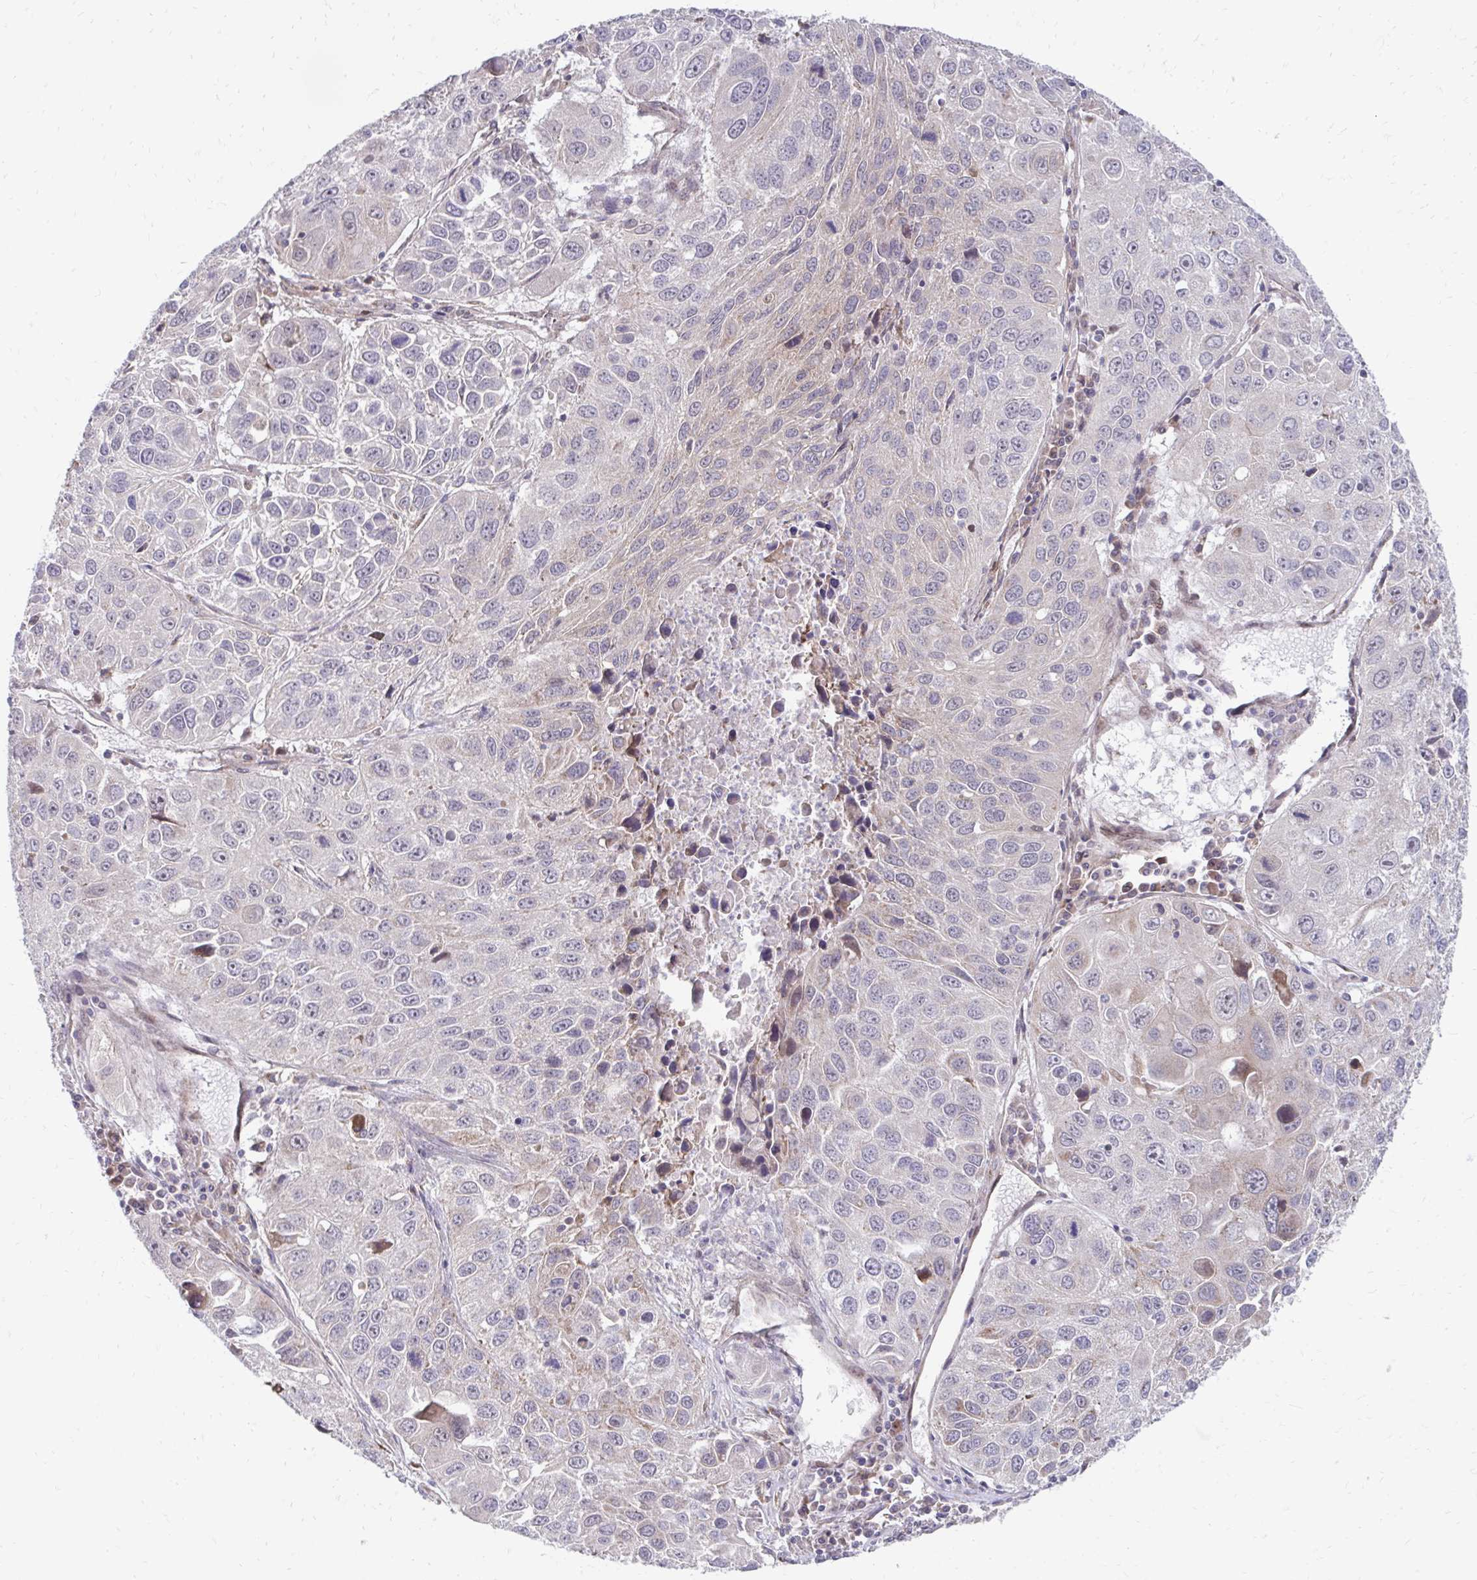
{"staining": {"intensity": "negative", "quantity": "none", "location": "none"}, "tissue": "lung cancer", "cell_type": "Tumor cells", "image_type": "cancer", "snomed": [{"axis": "morphology", "description": "Squamous cell carcinoma, NOS"}, {"axis": "topography", "description": "Lung"}], "caption": "High power microscopy image of an IHC histopathology image of lung cancer (squamous cell carcinoma), revealing no significant staining in tumor cells. (IHC, brightfield microscopy, high magnification).", "gene": "ITPR2", "patient": {"sex": "female", "age": 61}}